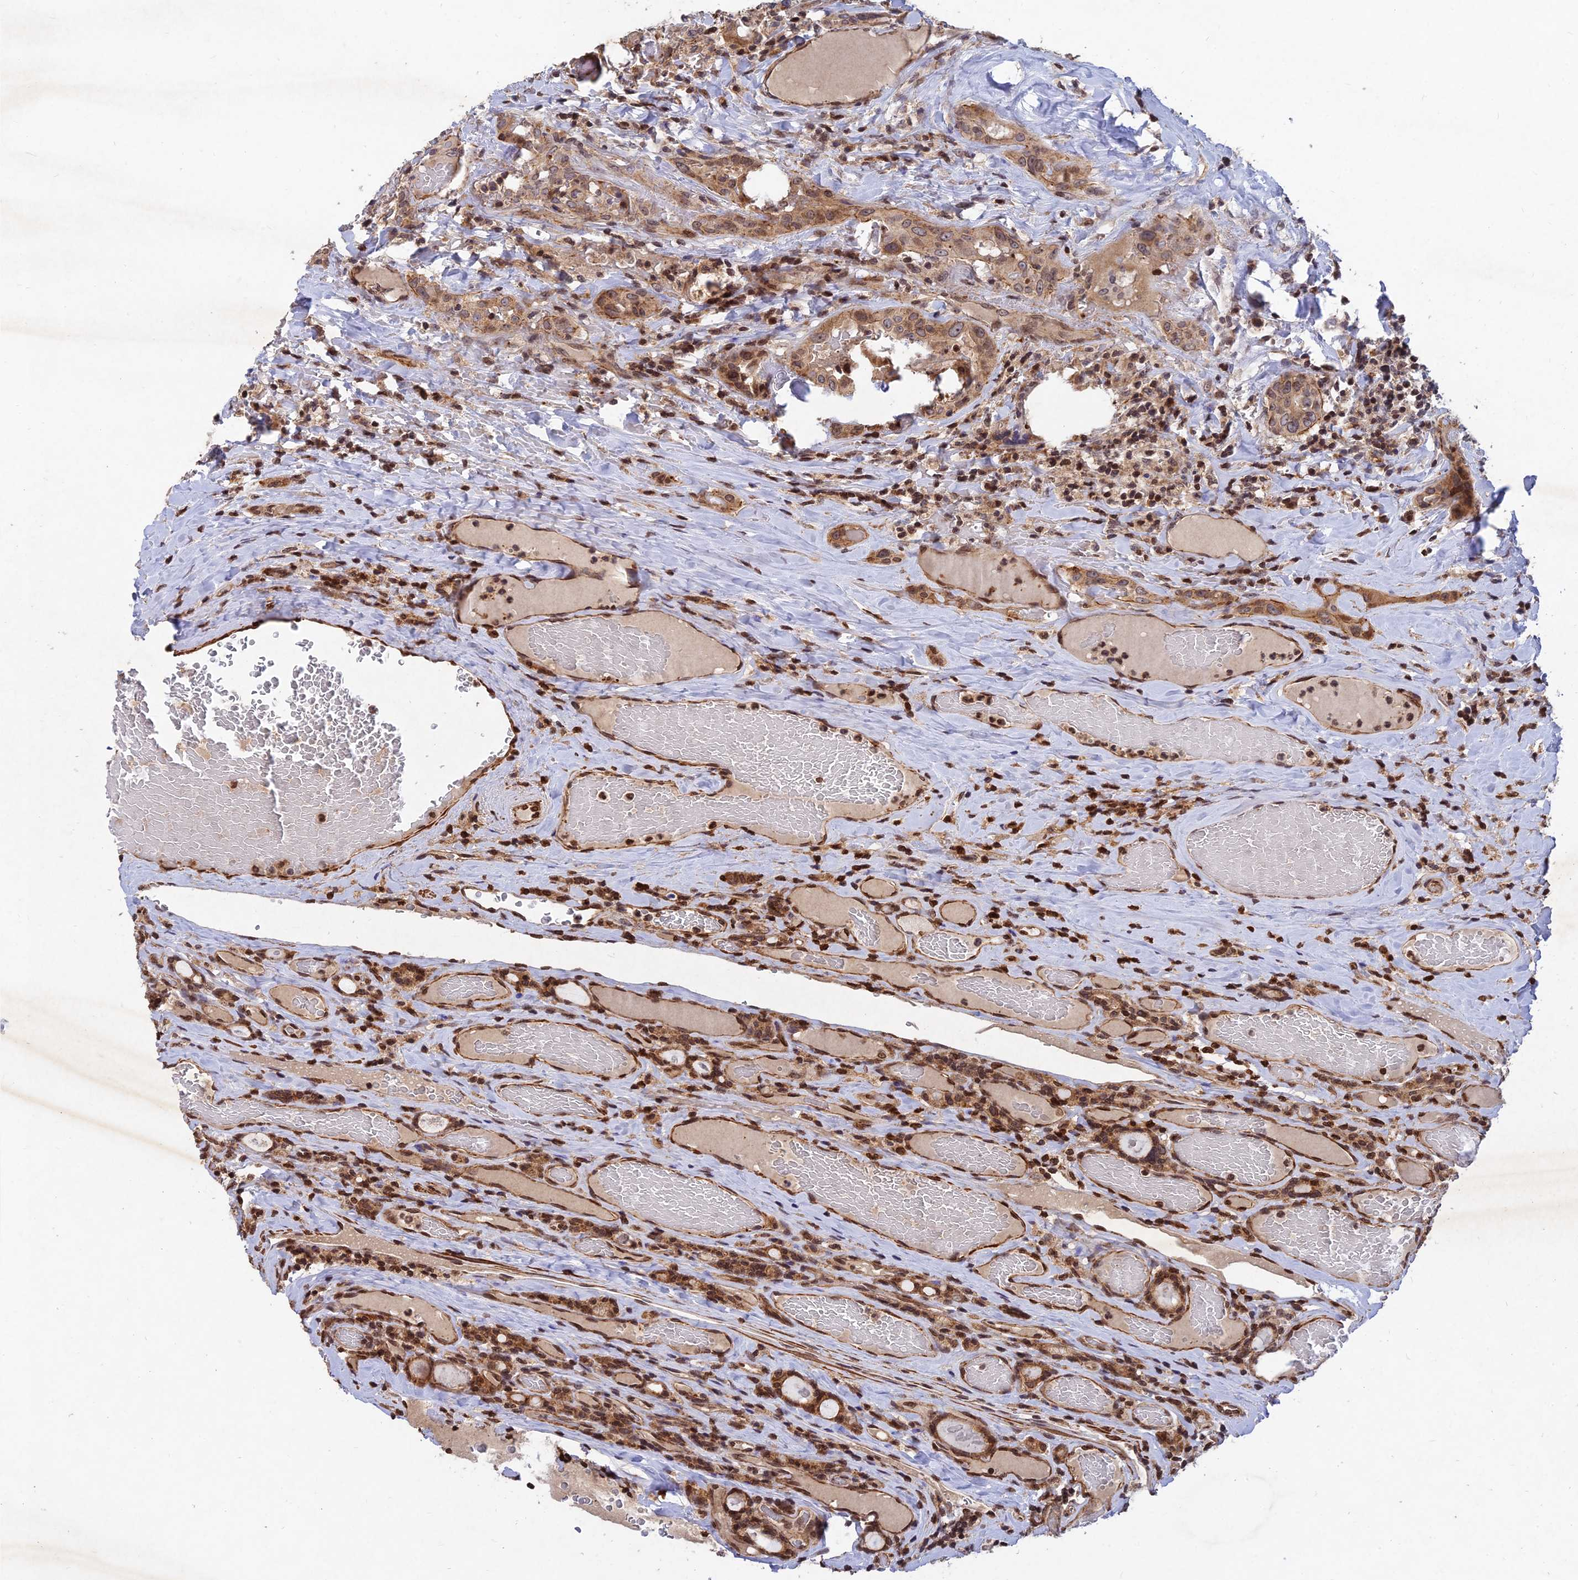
{"staining": {"intensity": "strong", "quantity": "25%-75%", "location": "cytoplasmic/membranous,nuclear"}, "tissue": "thyroid cancer", "cell_type": "Tumor cells", "image_type": "cancer", "snomed": [{"axis": "morphology", "description": "Papillary adenocarcinoma, NOS"}, {"axis": "topography", "description": "Thyroid gland"}], "caption": "IHC of thyroid cancer exhibits high levels of strong cytoplasmic/membranous and nuclear expression in about 25%-75% of tumor cells.", "gene": "RELCH", "patient": {"sex": "female", "age": 72}}